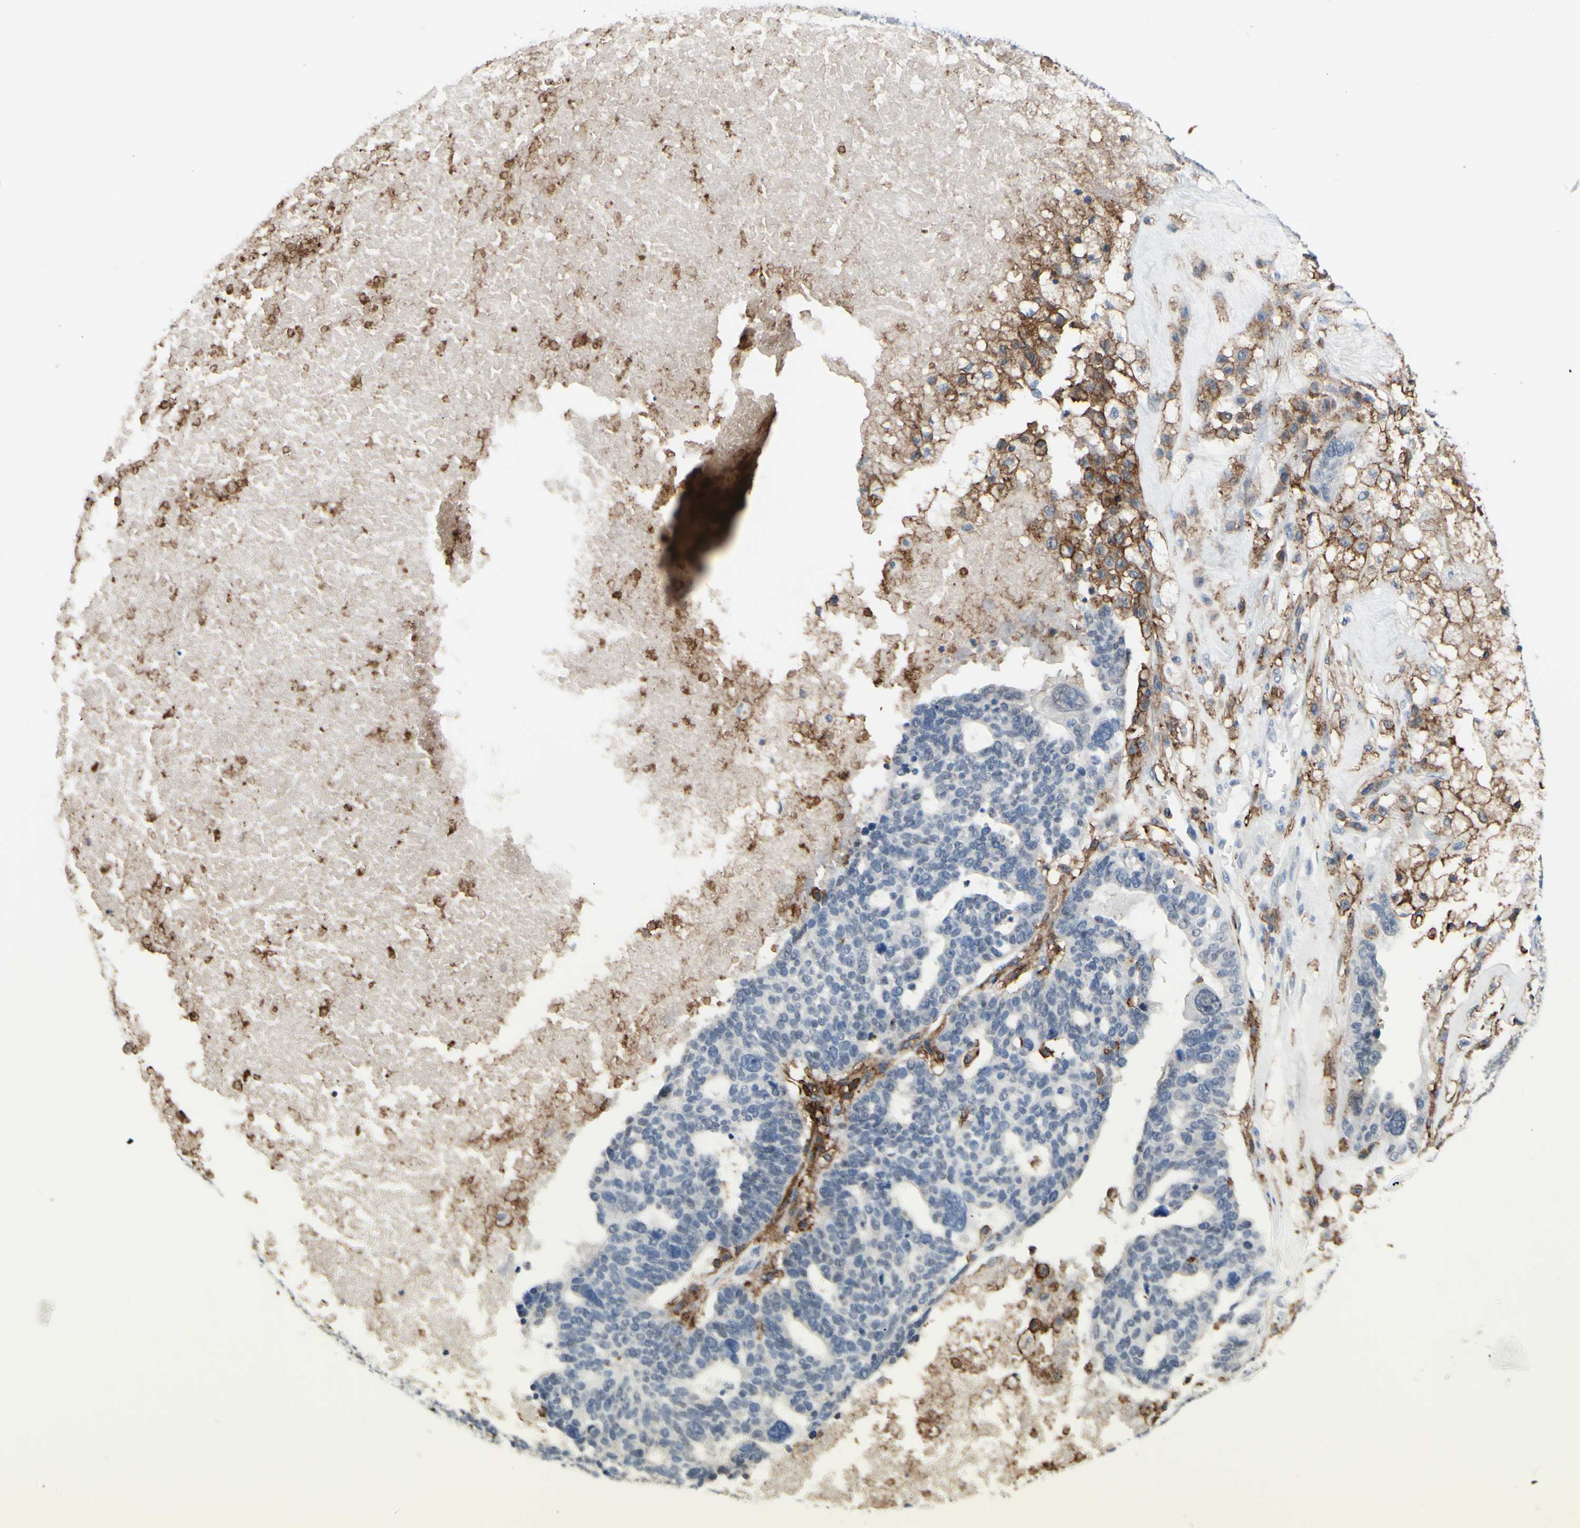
{"staining": {"intensity": "negative", "quantity": "none", "location": "none"}, "tissue": "ovarian cancer", "cell_type": "Tumor cells", "image_type": "cancer", "snomed": [{"axis": "morphology", "description": "Cystadenocarcinoma, serous, NOS"}, {"axis": "topography", "description": "Ovary"}], "caption": "IHC of ovarian cancer (serous cystadenocarcinoma) exhibits no staining in tumor cells.", "gene": "FCGR2A", "patient": {"sex": "female", "age": 59}}